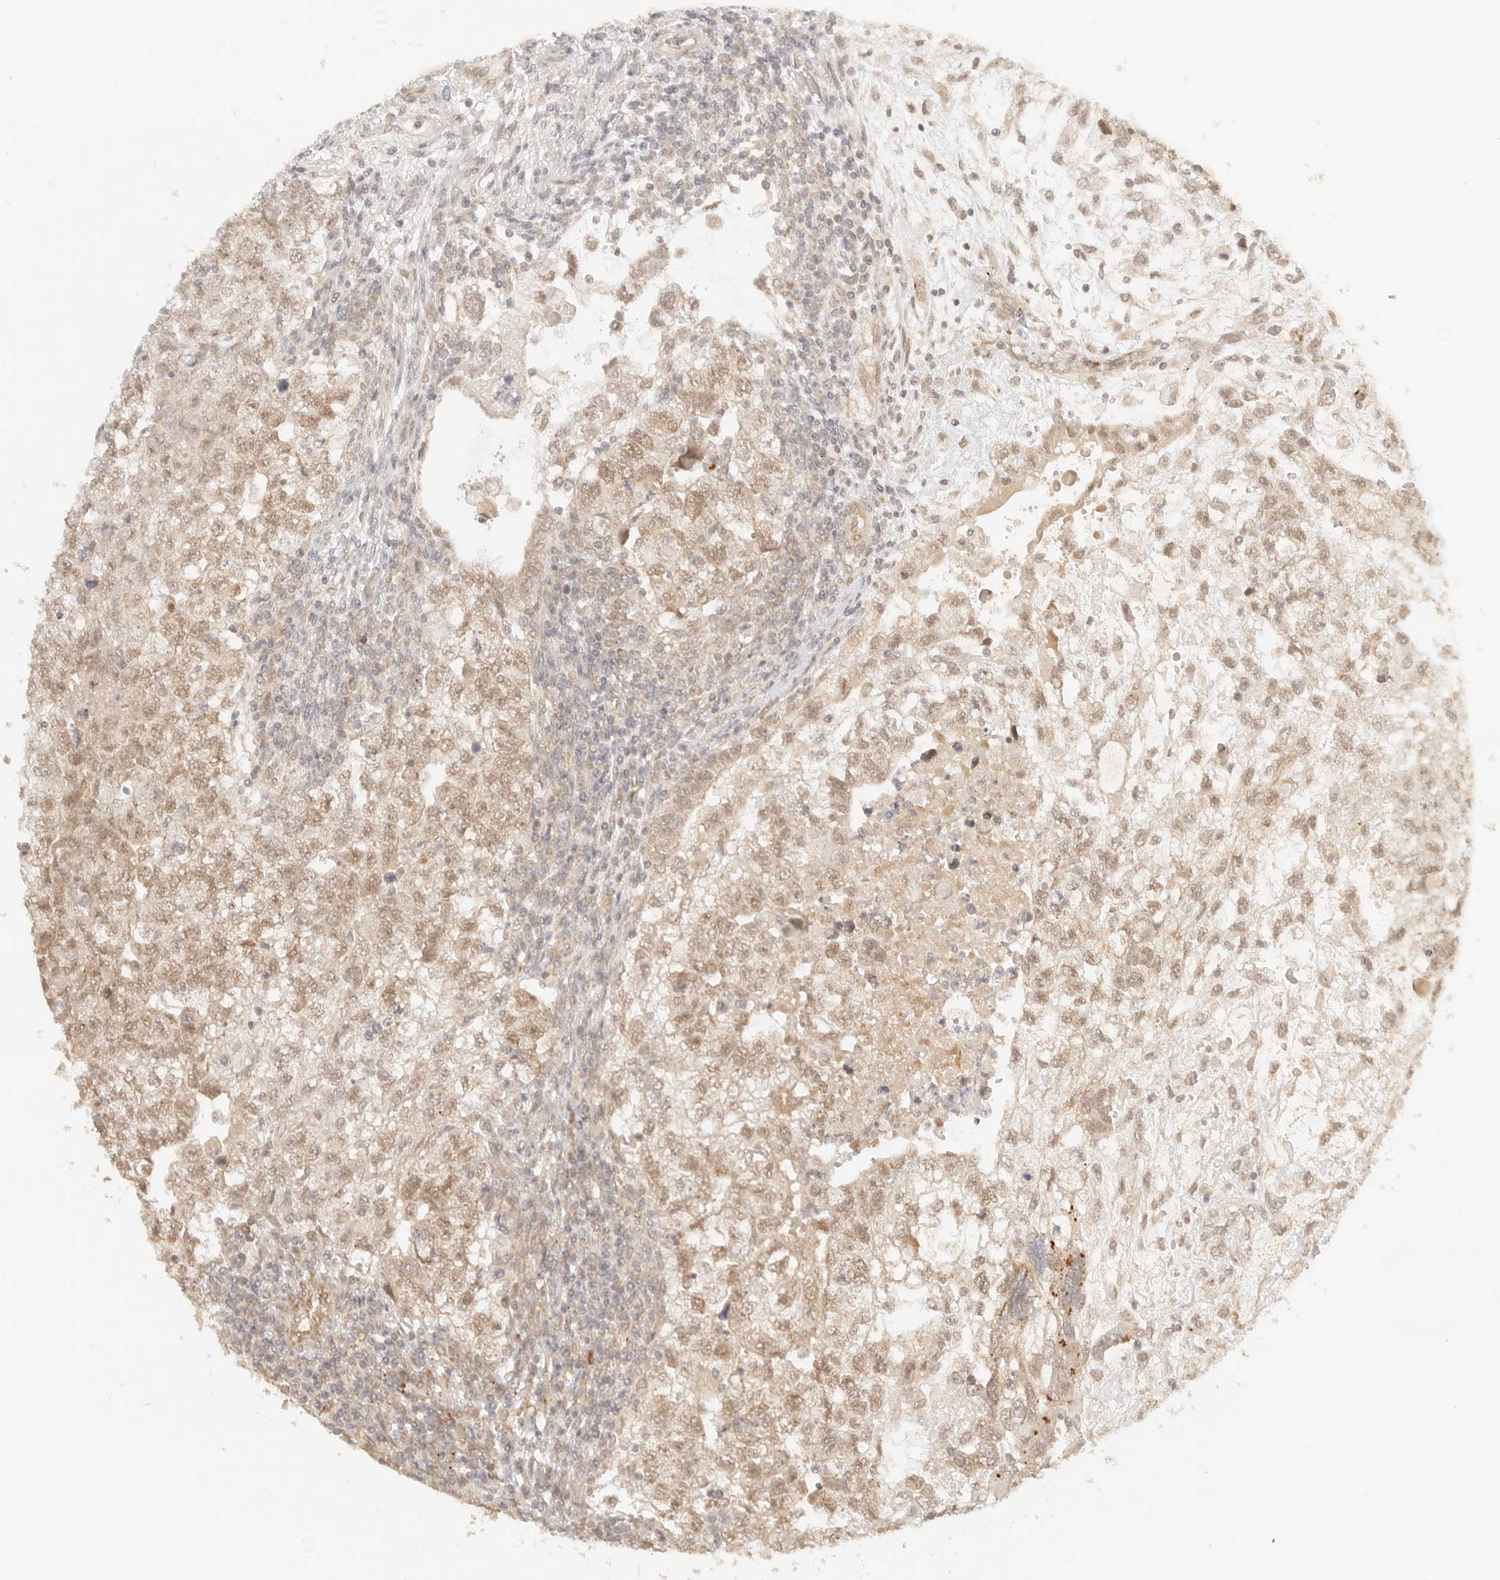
{"staining": {"intensity": "moderate", "quantity": "25%-75%", "location": "nuclear"}, "tissue": "testis cancer", "cell_type": "Tumor cells", "image_type": "cancer", "snomed": [{"axis": "morphology", "description": "Carcinoma, Embryonal, NOS"}, {"axis": "topography", "description": "Testis"}], "caption": "Testis cancer (embryonal carcinoma) stained with immunohistochemistry (IHC) displays moderate nuclear staining in approximately 25%-75% of tumor cells.", "gene": "BAALC", "patient": {"sex": "male", "age": 37}}